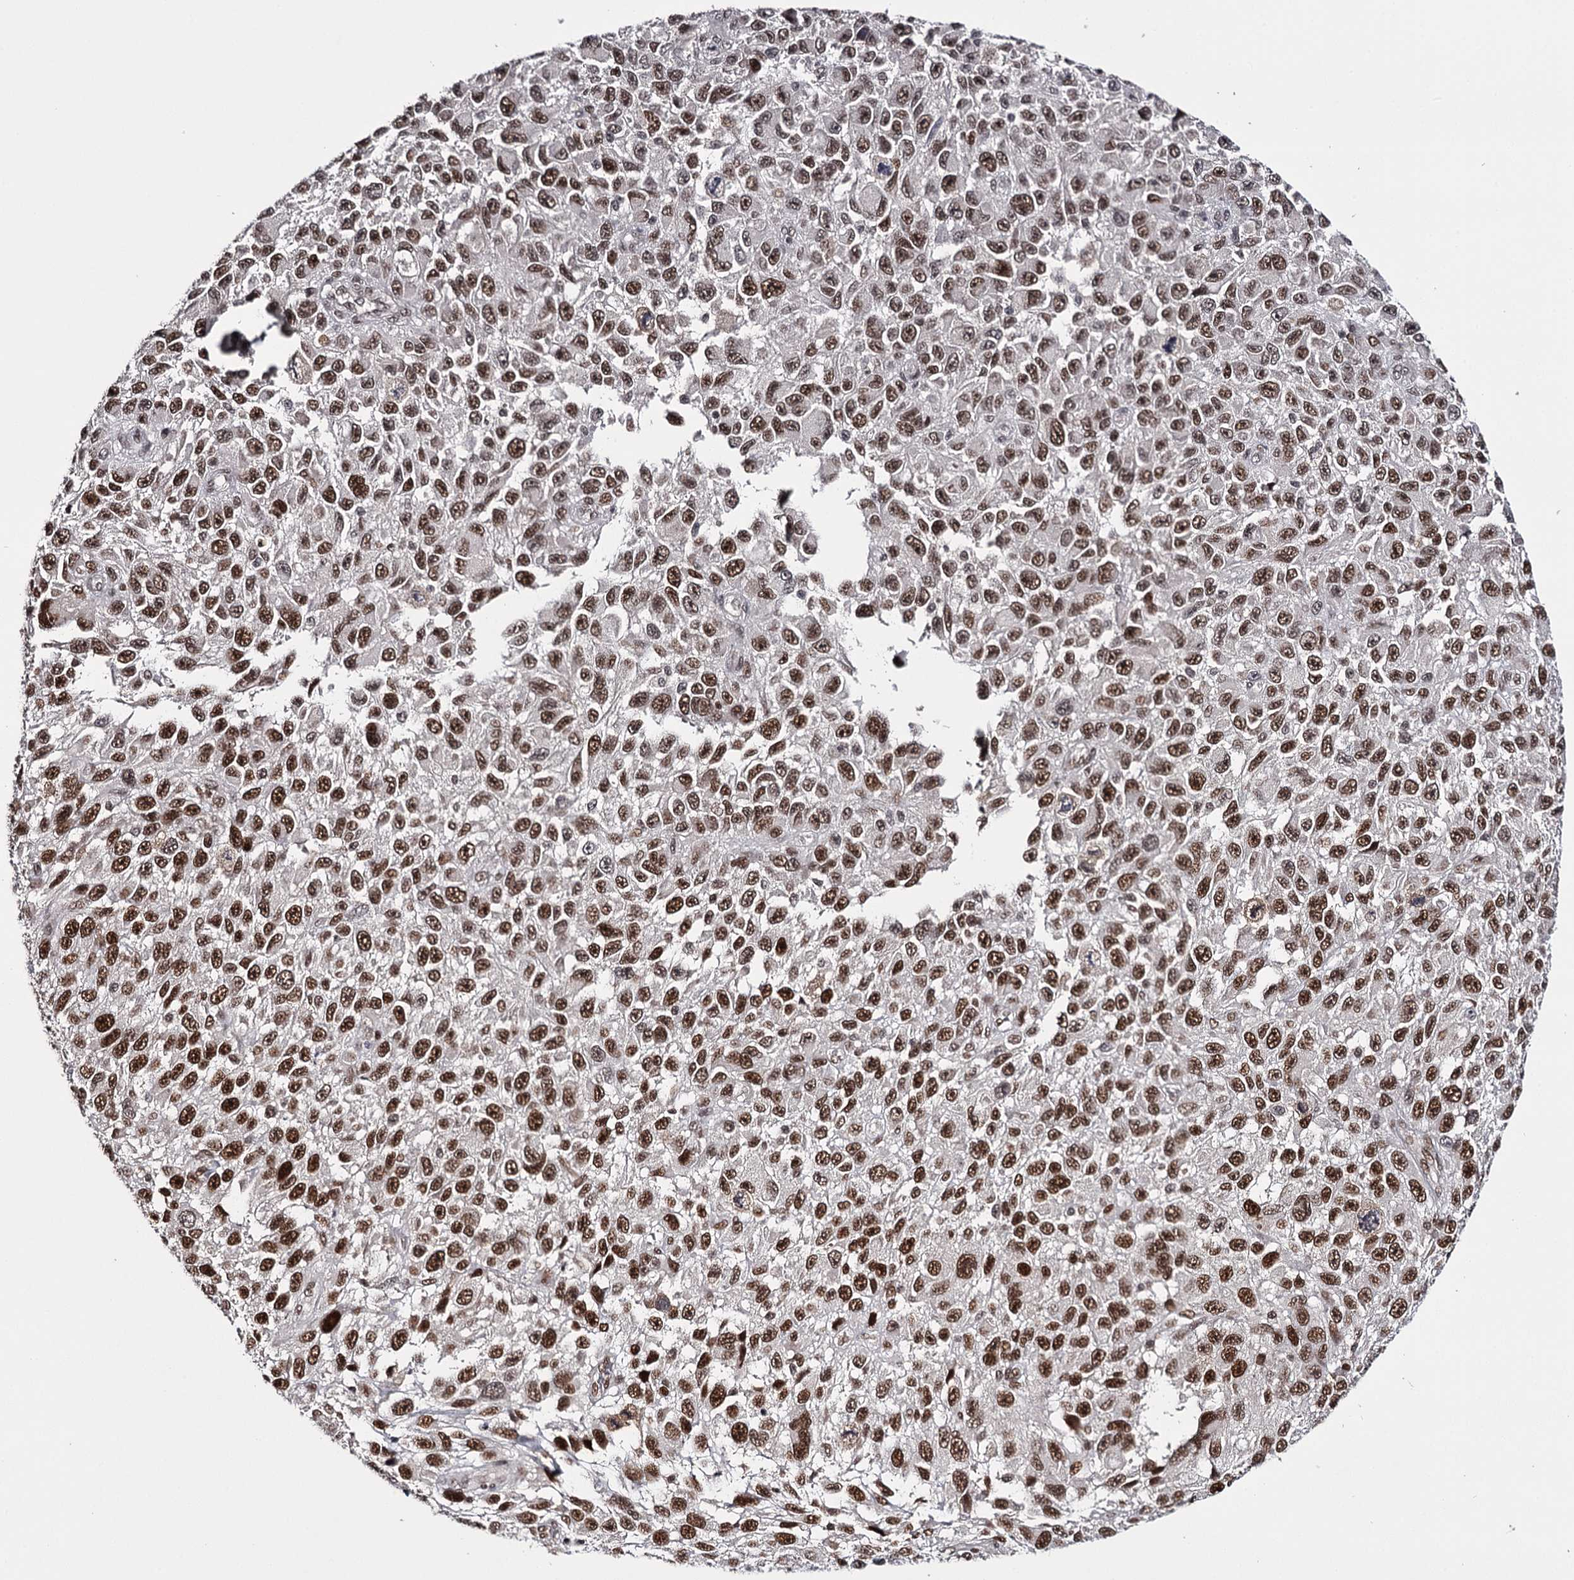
{"staining": {"intensity": "strong", "quantity": ">75%", "location": "nuclear"}, "tissue": "melanoma", "cell_type": "Tumor cells", "image_type": "cancer", "snomed": [{"axis": "morphology", "description": "Malignant melanoma, NOS"}, {"axis": "topography", "description": "Skin"}], "caption": "Protein analysis of malignant melanoma tissue displays strong nuclear staining in about >75% of tumor cells.", "gene": "TTC33", "patient": {"sex": "female", "age": 96}}